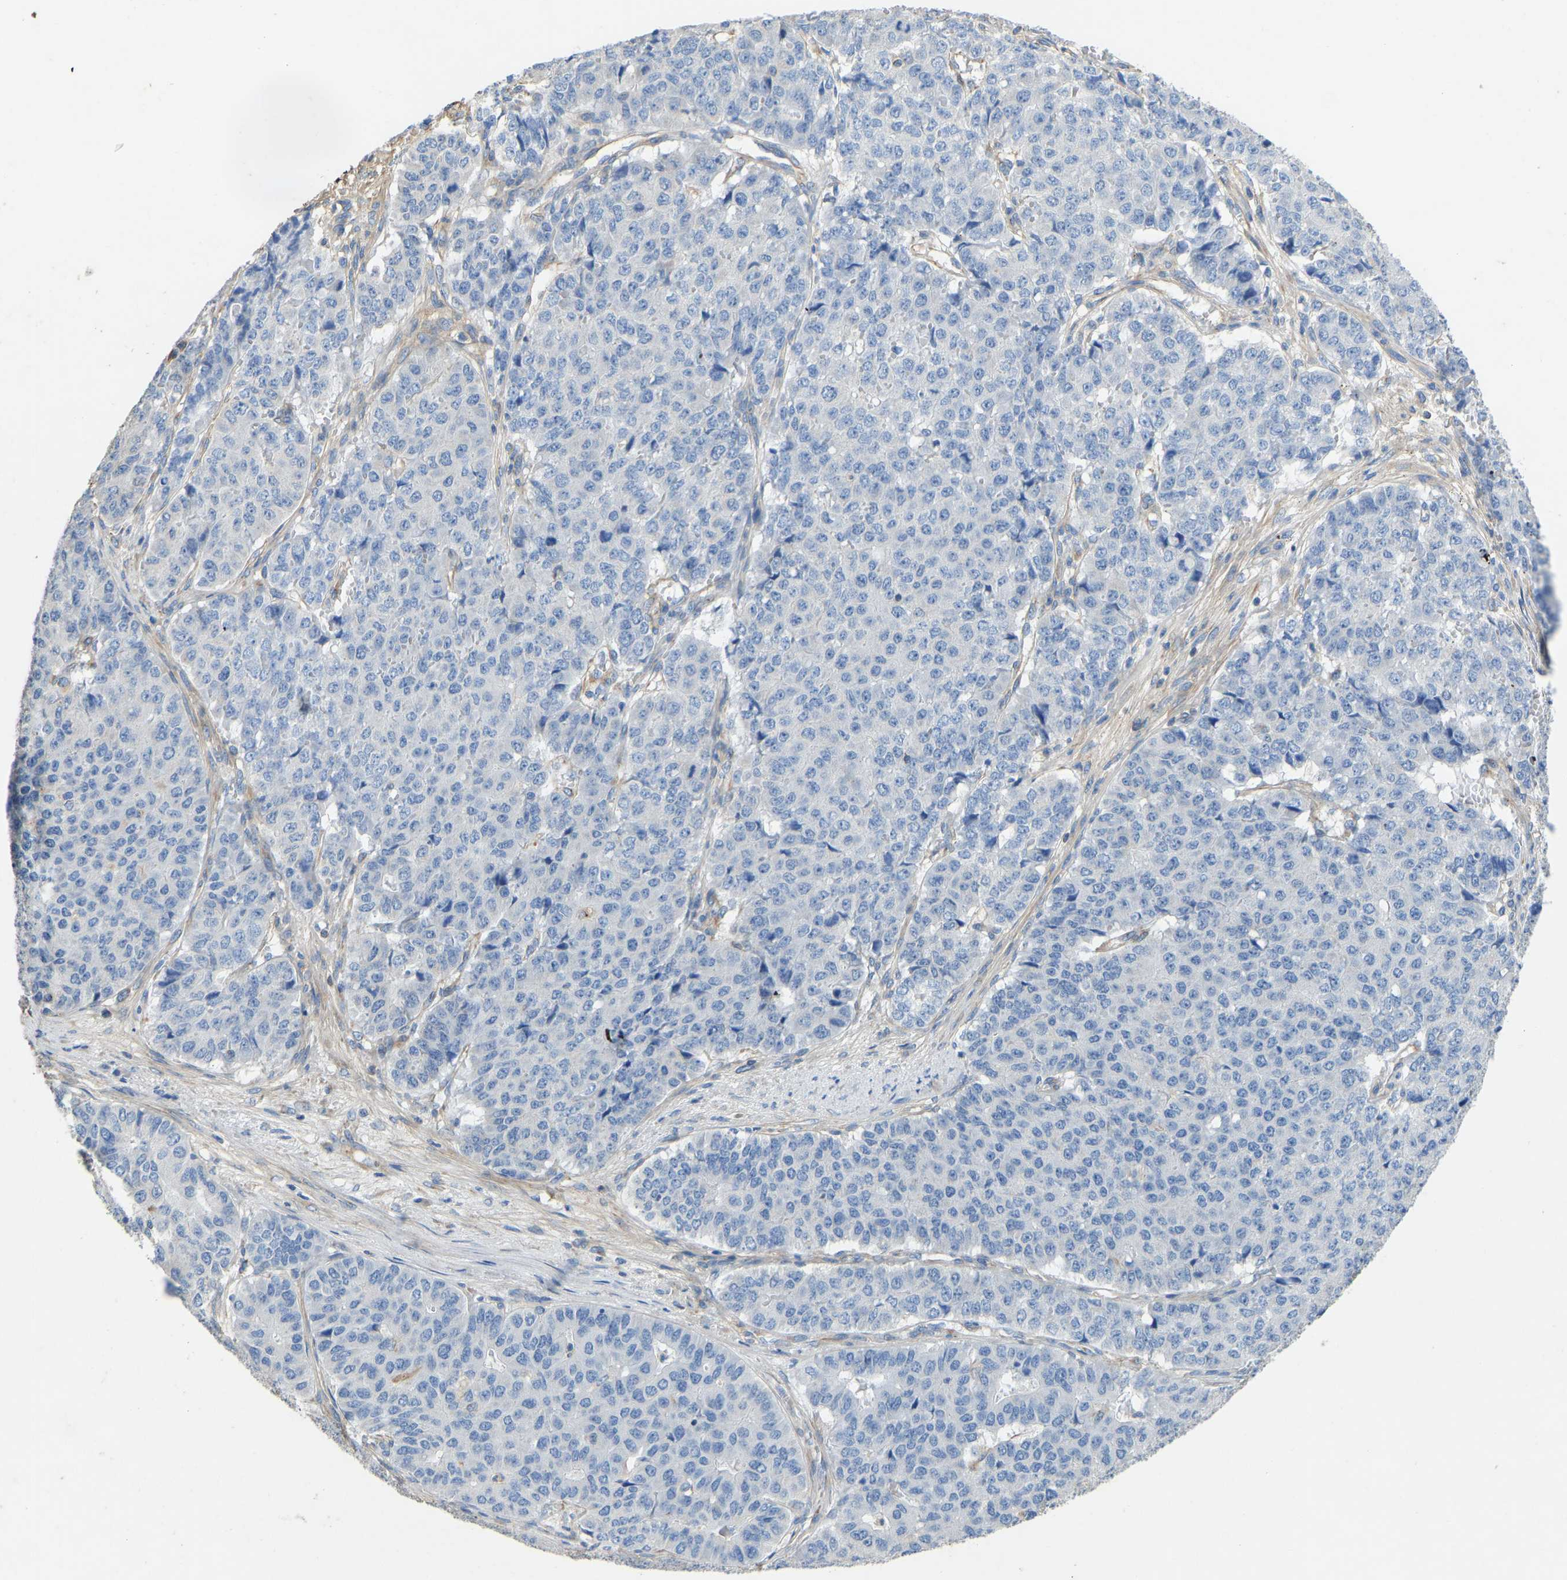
{"staining": {"intensity": "negative", "quantity": "none", "location": "none"}, "tissue": "pancreatic cancer", "cell_type": "Tumor cells", "image_type": "cancer", "snomed": [{"axis": "morphology", "description": "Adenocarcinoma, NOS"}, {"axis": "topography", "description": "Pancreas"}], "caption": "Pancreatic cancer (adenocarcinoma) stained for a protein using IHC displays no expression tumor cells.", "gene": "TECTA", "patient": {"sex": "male", "age": 50}}